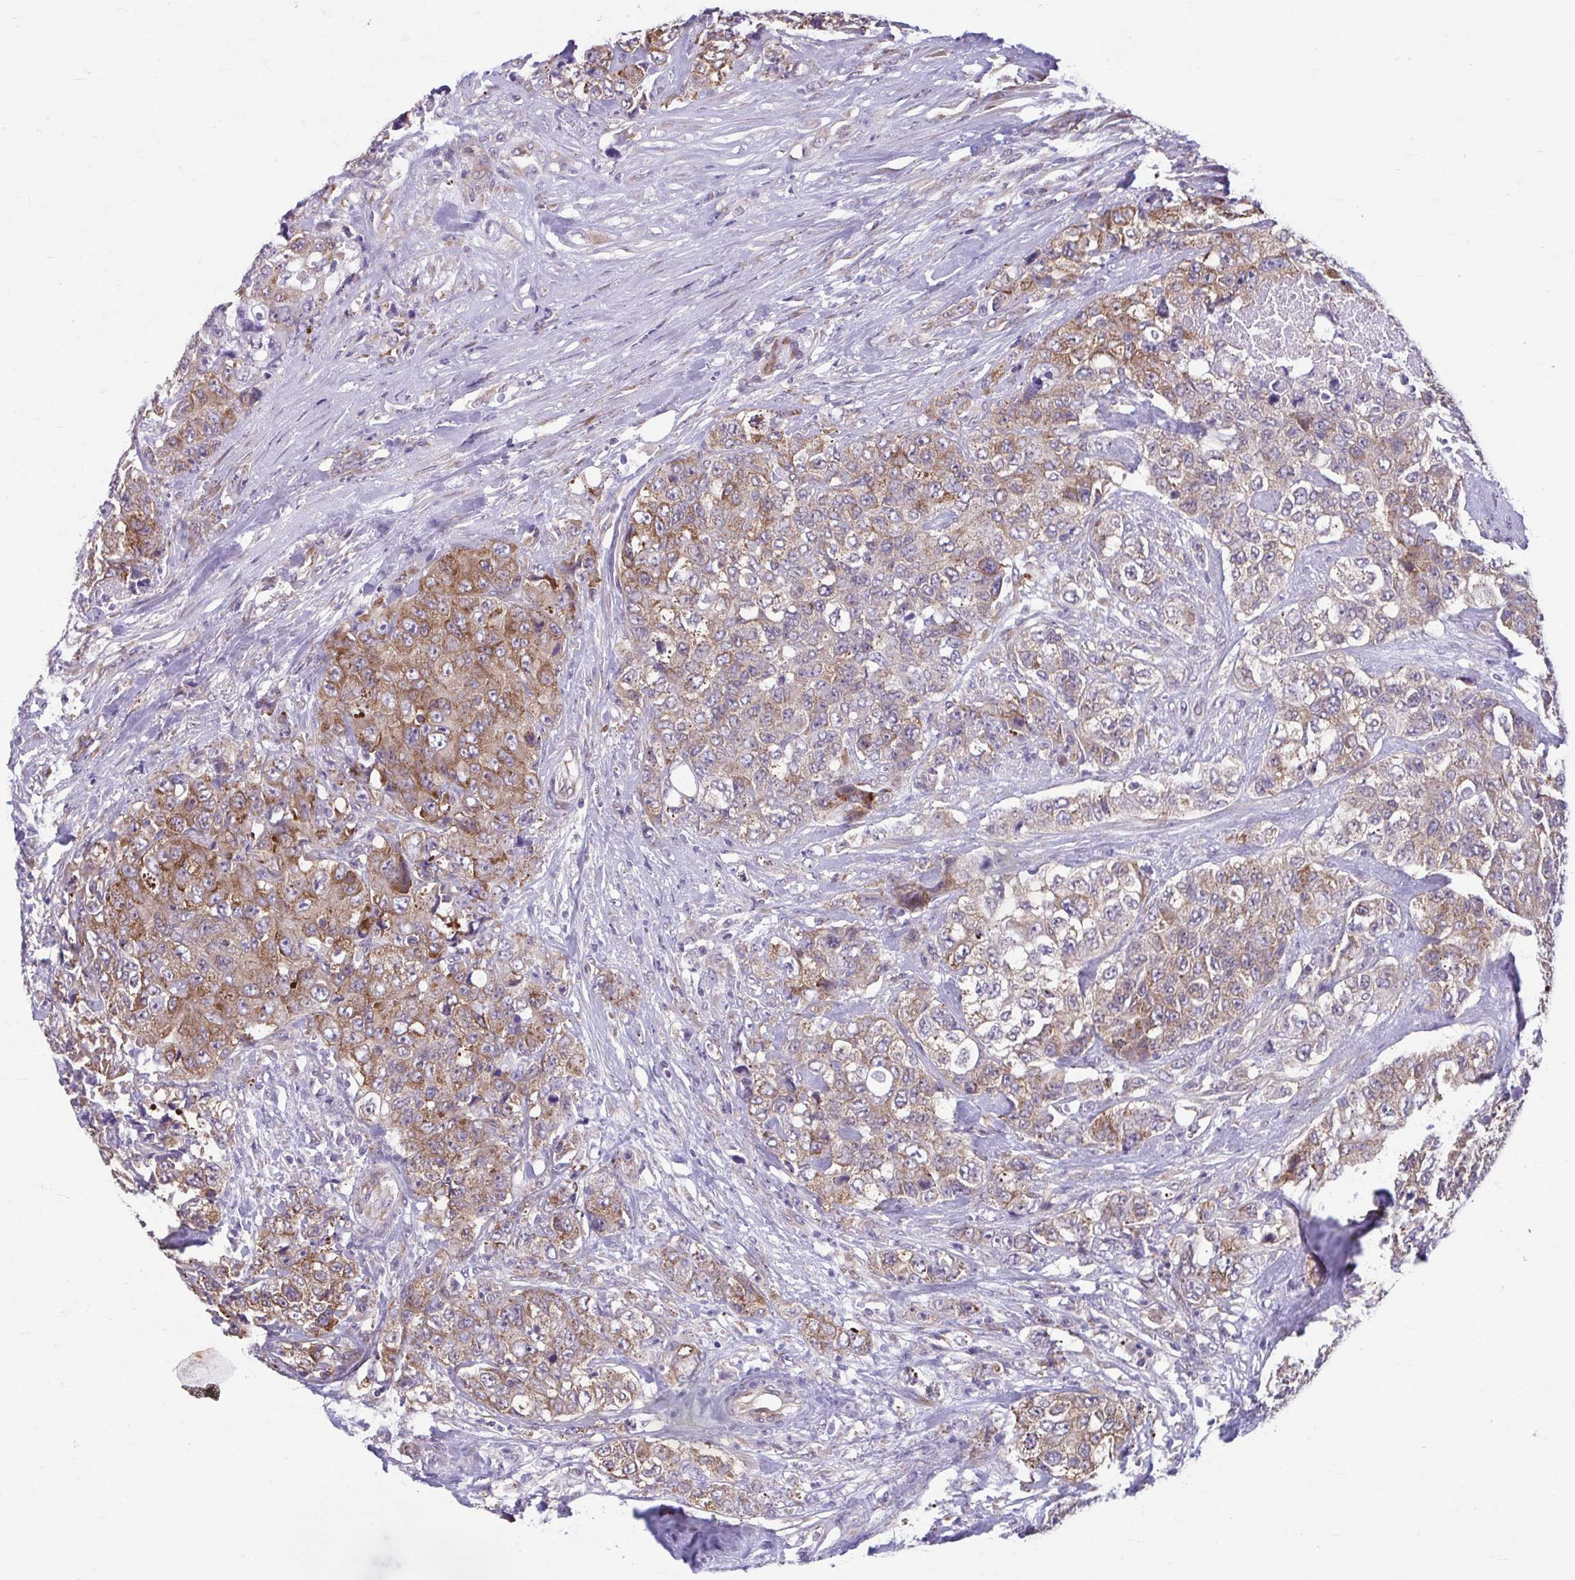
{"staining": {"intensity": "moderate", "quantity": ">75%", "location": "cytoplasmic/membranous"}, "tissue": "urothelial cancer", "cell_type": "Tumor cells", "image_type": "cancer", "snomed": [{"axis": "morphology", "description": "Urothelial carcinoma, High grade"}, {"axis": "topography", "description": "Urinary bladder"}], "caption": "This is a histology image of IHC staining of urothelial cancer, which shows moderate positivity in the cytoplasmic/membranous of tumor cells.", "gene": "TMEM108", "patient": {"sex": "female", "age": 78}}